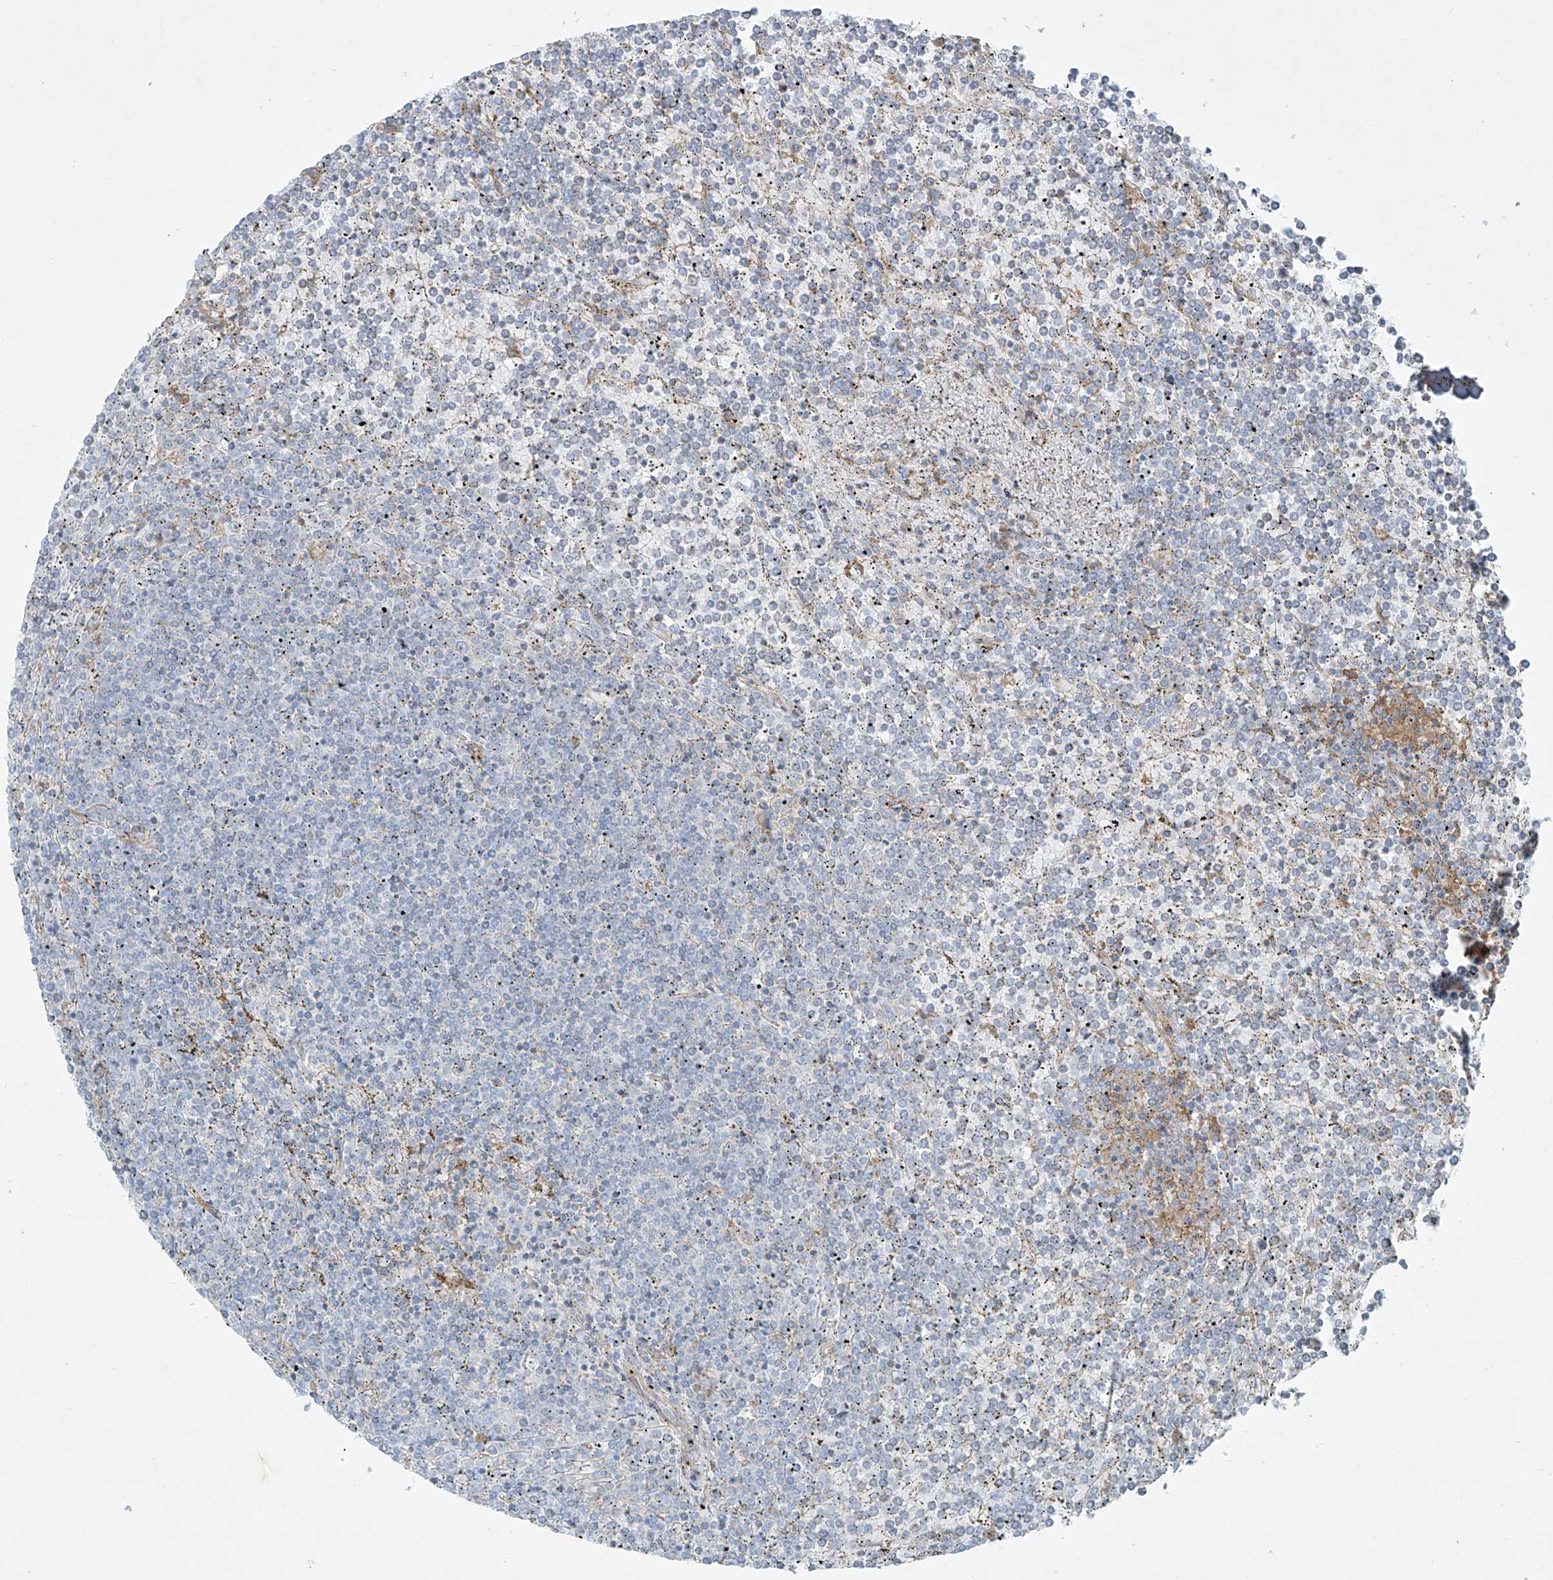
{"staining": {"intensity": "negative", "quantity": "none", "location": "none"}, "tissue": "lymphoma", "cell_type": "Tumor cells", "image_type": "cancer", "snomed": [{"axis": "morphology", "description": "Malignant lymphoma, non-Hodgkin's type, Low grade"}, {"axis": "topography", "description": "Spleen"}], "caption": "Tumor cells show no significant positivity in lymphoma. (DAB (3,3'-diaminobenzidine) immunohistochemistry (IHC) visualized using brightfield microscopy, high magnification).", "gene": "VAMP5", "patient": {"sex": "female", "age": 19}}